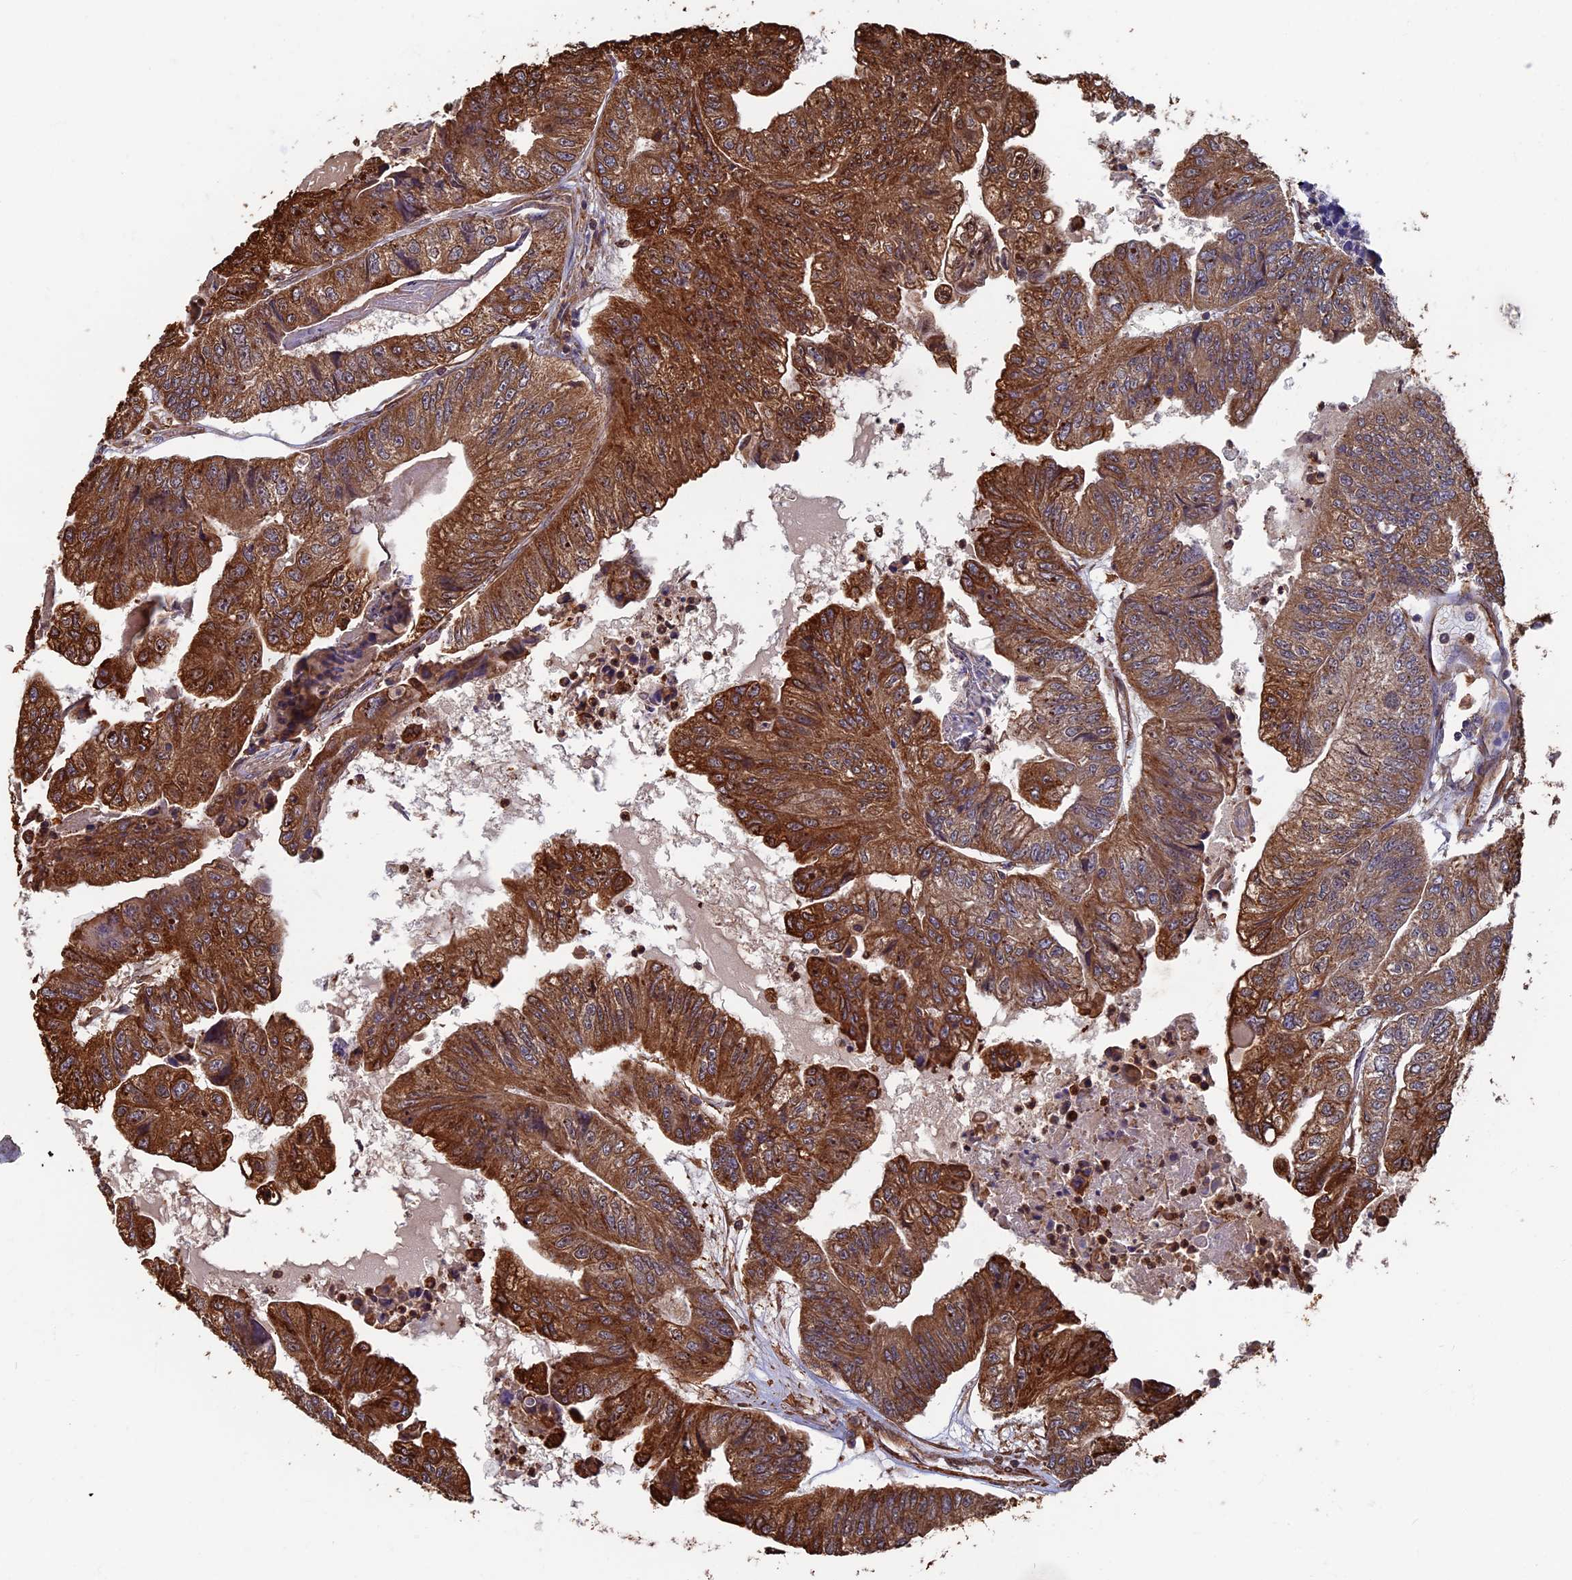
{"staining": {"intensity": "strong", "quantity": ">75%", "location": "cytoplasmic/membranous"}, "tissue": "colorectal cancer", "cell_type": "Tumor cells", "image_type": "cancer", "snomed": [{"axis": "morphology", "description": "Adenocarcinoma, NOS"}, {"axis": "topography", "description": "Colon"}], "caption": "Immunohistochemistry (IHC) (DAB) staining of human adenocarcinoma (colorectal) shows strong cytoplasmic/membranous protein expression in approximately >75% of tumor cells.", "gene": "CTDP1", "patient": {"sex": "female", "age": 67}}